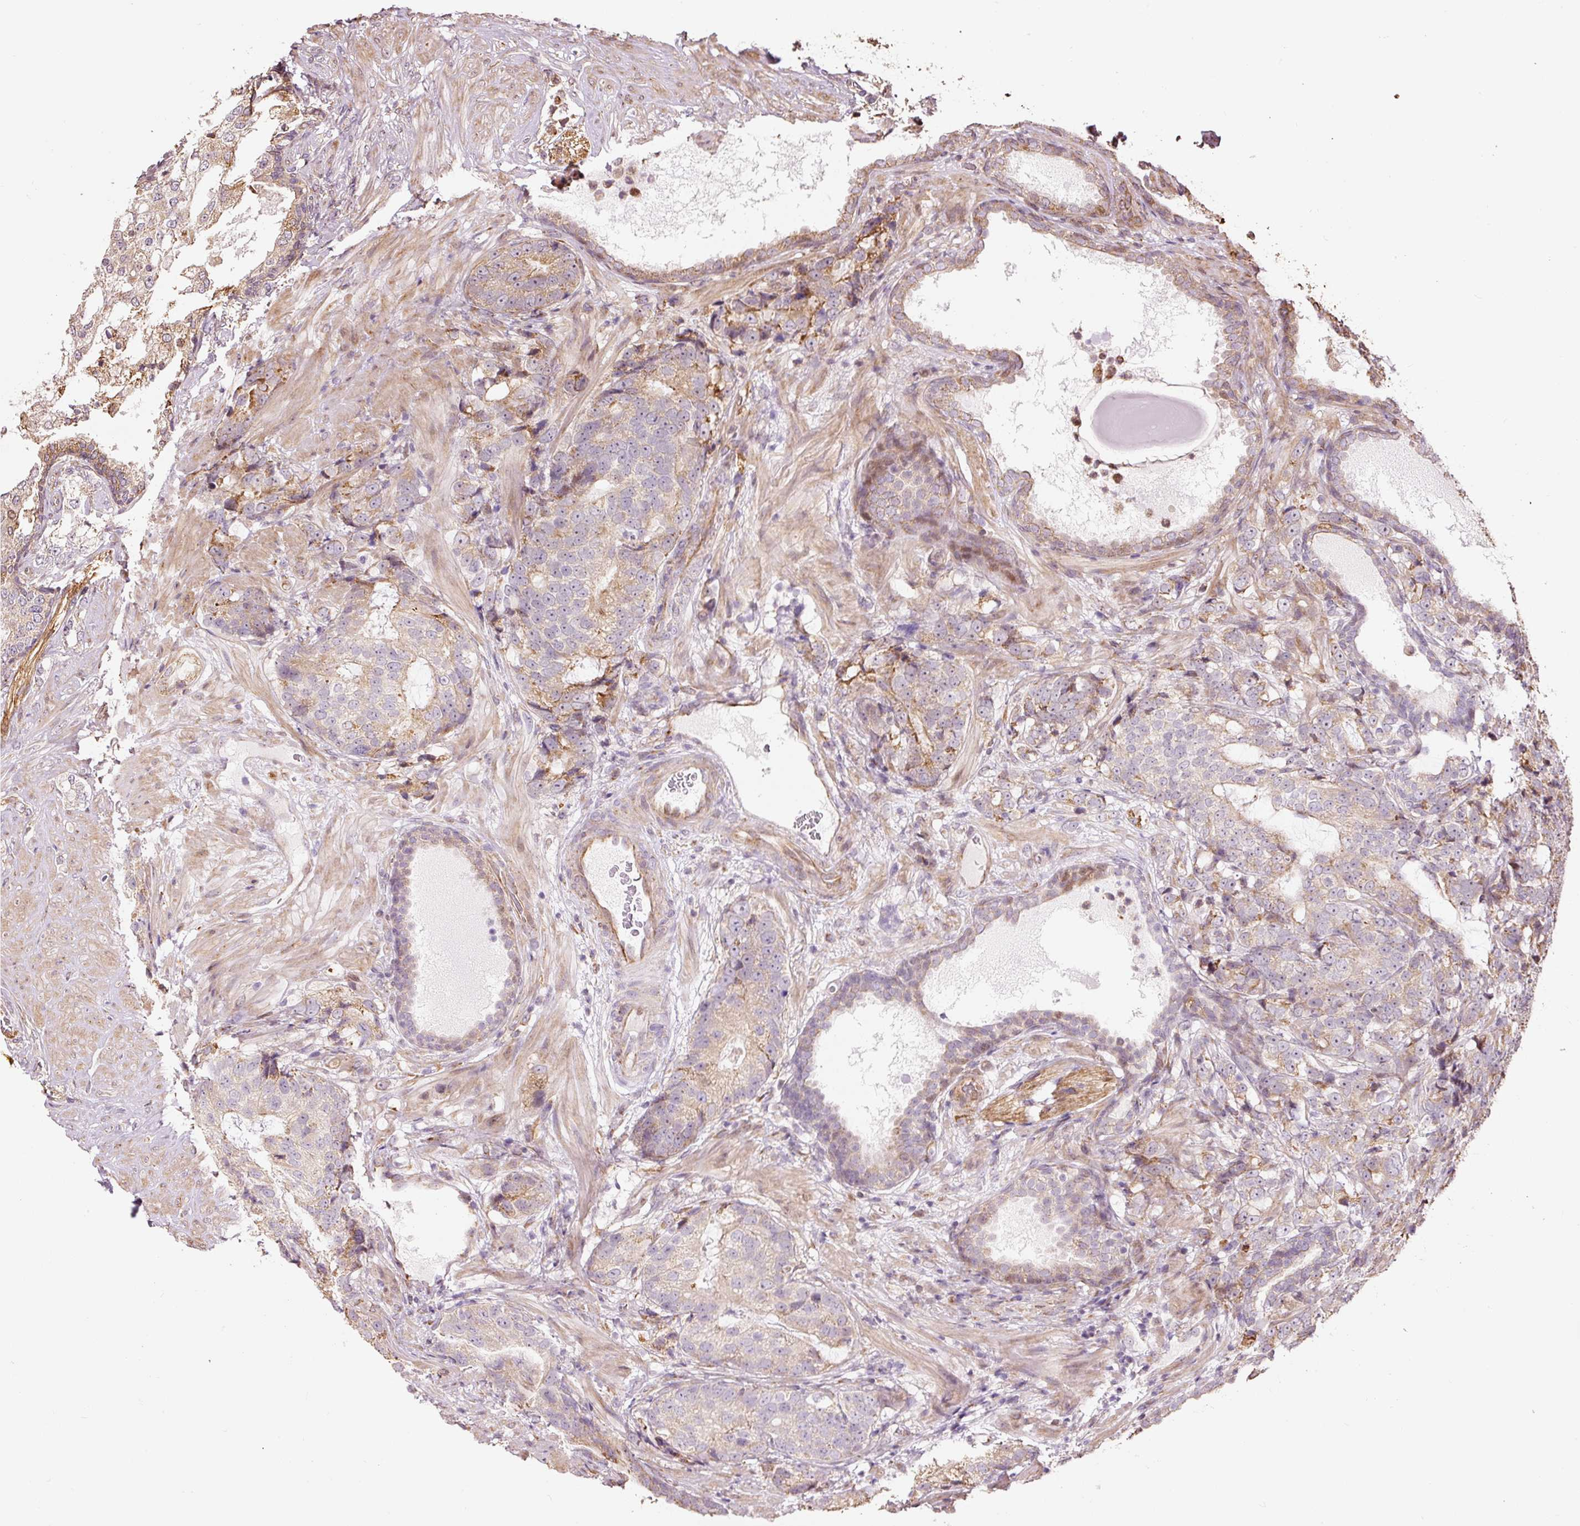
{"staining": {"intensity": "moderate", "quantity": "<25%", "location": "cytoplasmic/membranous"}, "tissue": "prostate cancer", "cell_type": "Tumor cells", "image_type": "cancer", "snomed": [{"axis": "morphology", "description": "Adenocarcinoma, High grade"}, {"axis": "topography", "description": "Prostate"}], "caption": "Protein expression analysis of human prostate cancer (adenocarcinoma (high-grade)) reveals moderate cytoplasmic/membranous expression in about <25% of tumor cells.", "gene": "ETF1", "patient": {"sex": "male", "age": 67}}